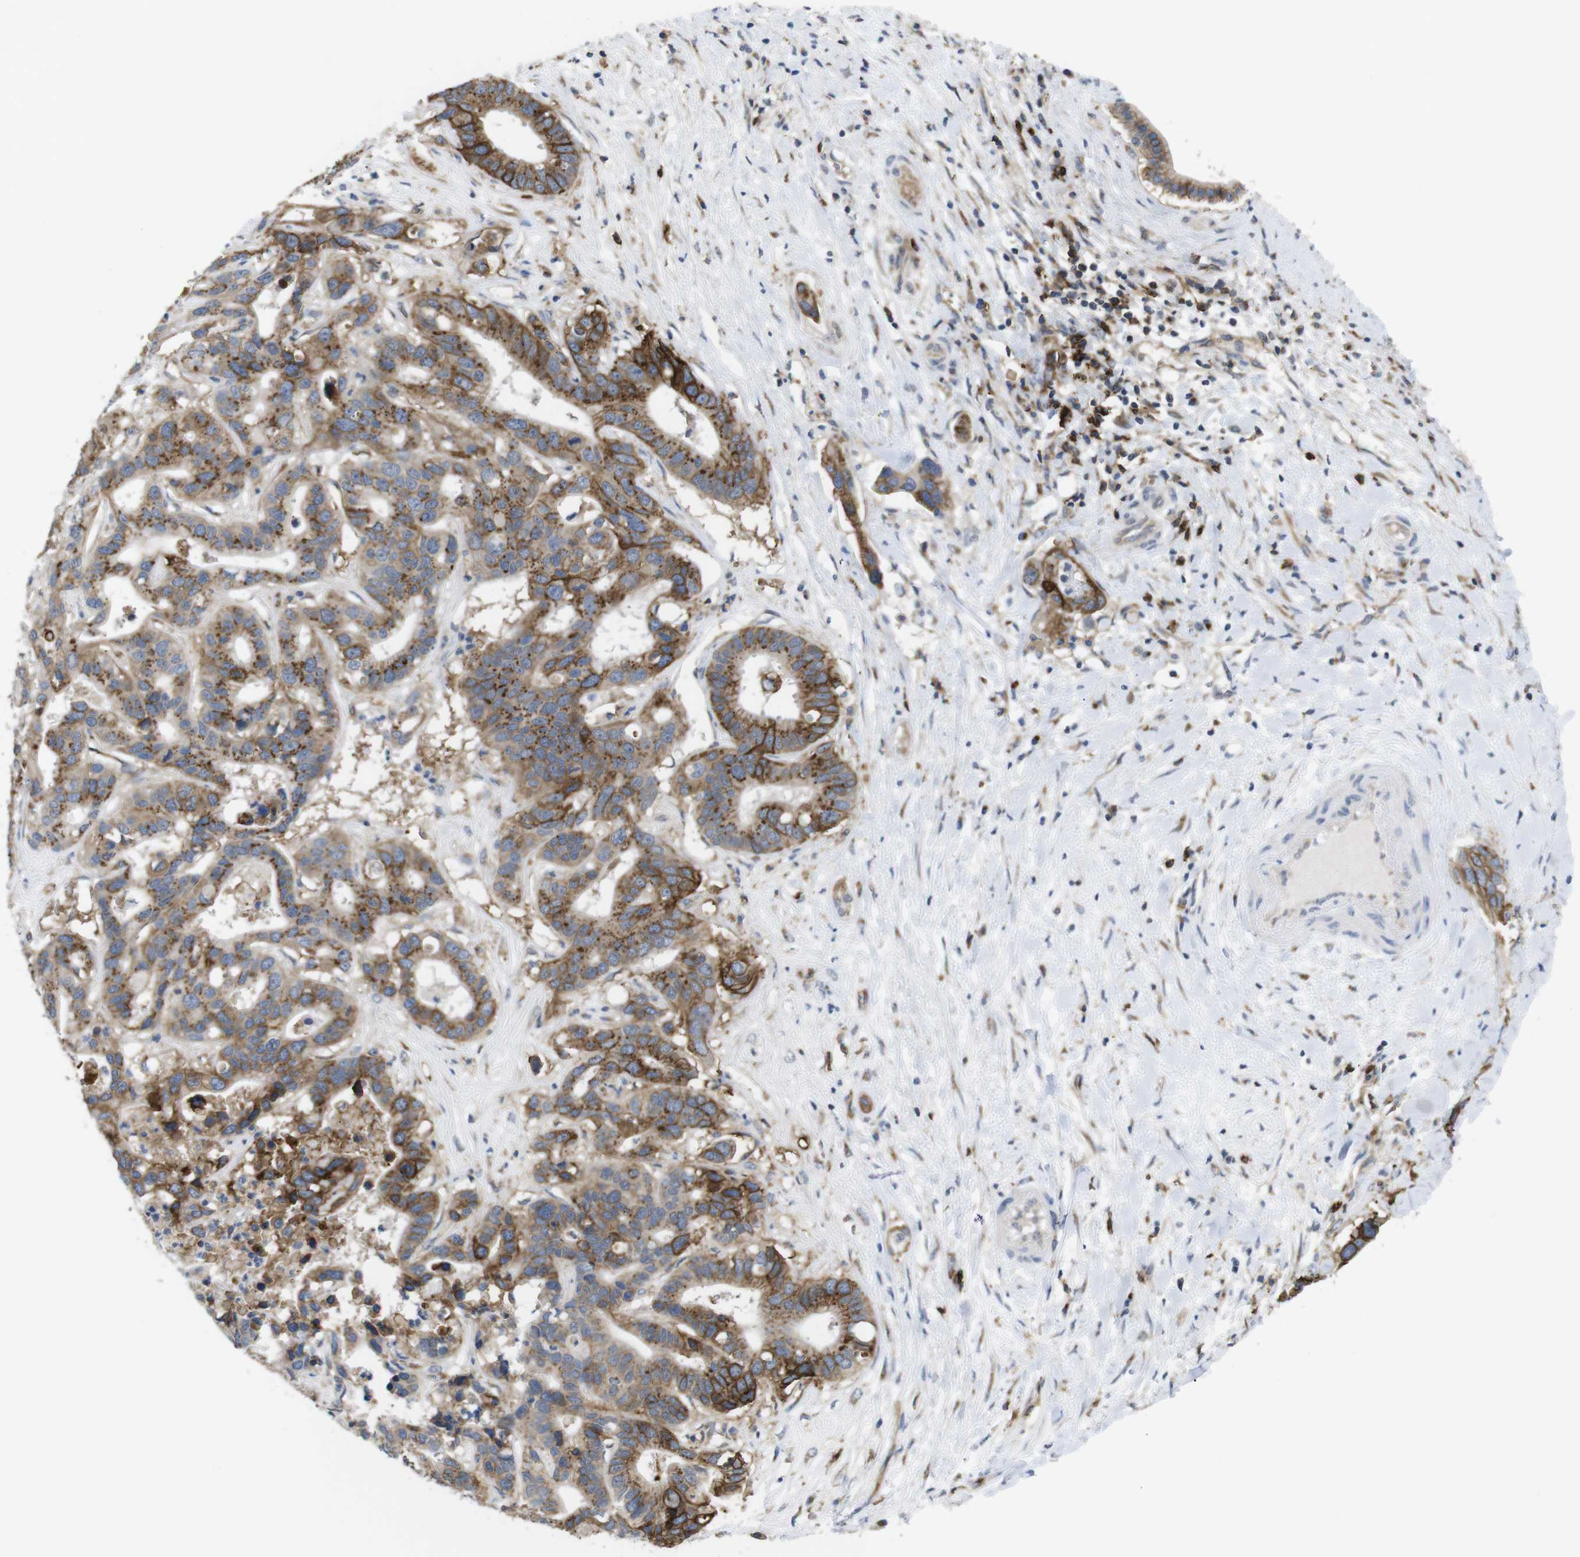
{"staining": {"intensity": "moderate", "quantity": ">75%", "location": "cytoplasmic/membranous"}, "tissue": "liver cancer", "cell_type": "Tumor cells", "image_type": "cancer", "snomed": [{"axis": "morphology", "description": "Cholangiocarcinoma"}, {"axis": "topography", "description": "Liver"}], "caption": "Immunohistochemical staining of cholangiocarcinoma (liver) displays medium levels of moderate cytoplasmic/membranous protein positivity in about >75% of tumor cells.", "gene": "CCR6", "patient": {"sex": "female", "age": 65}}